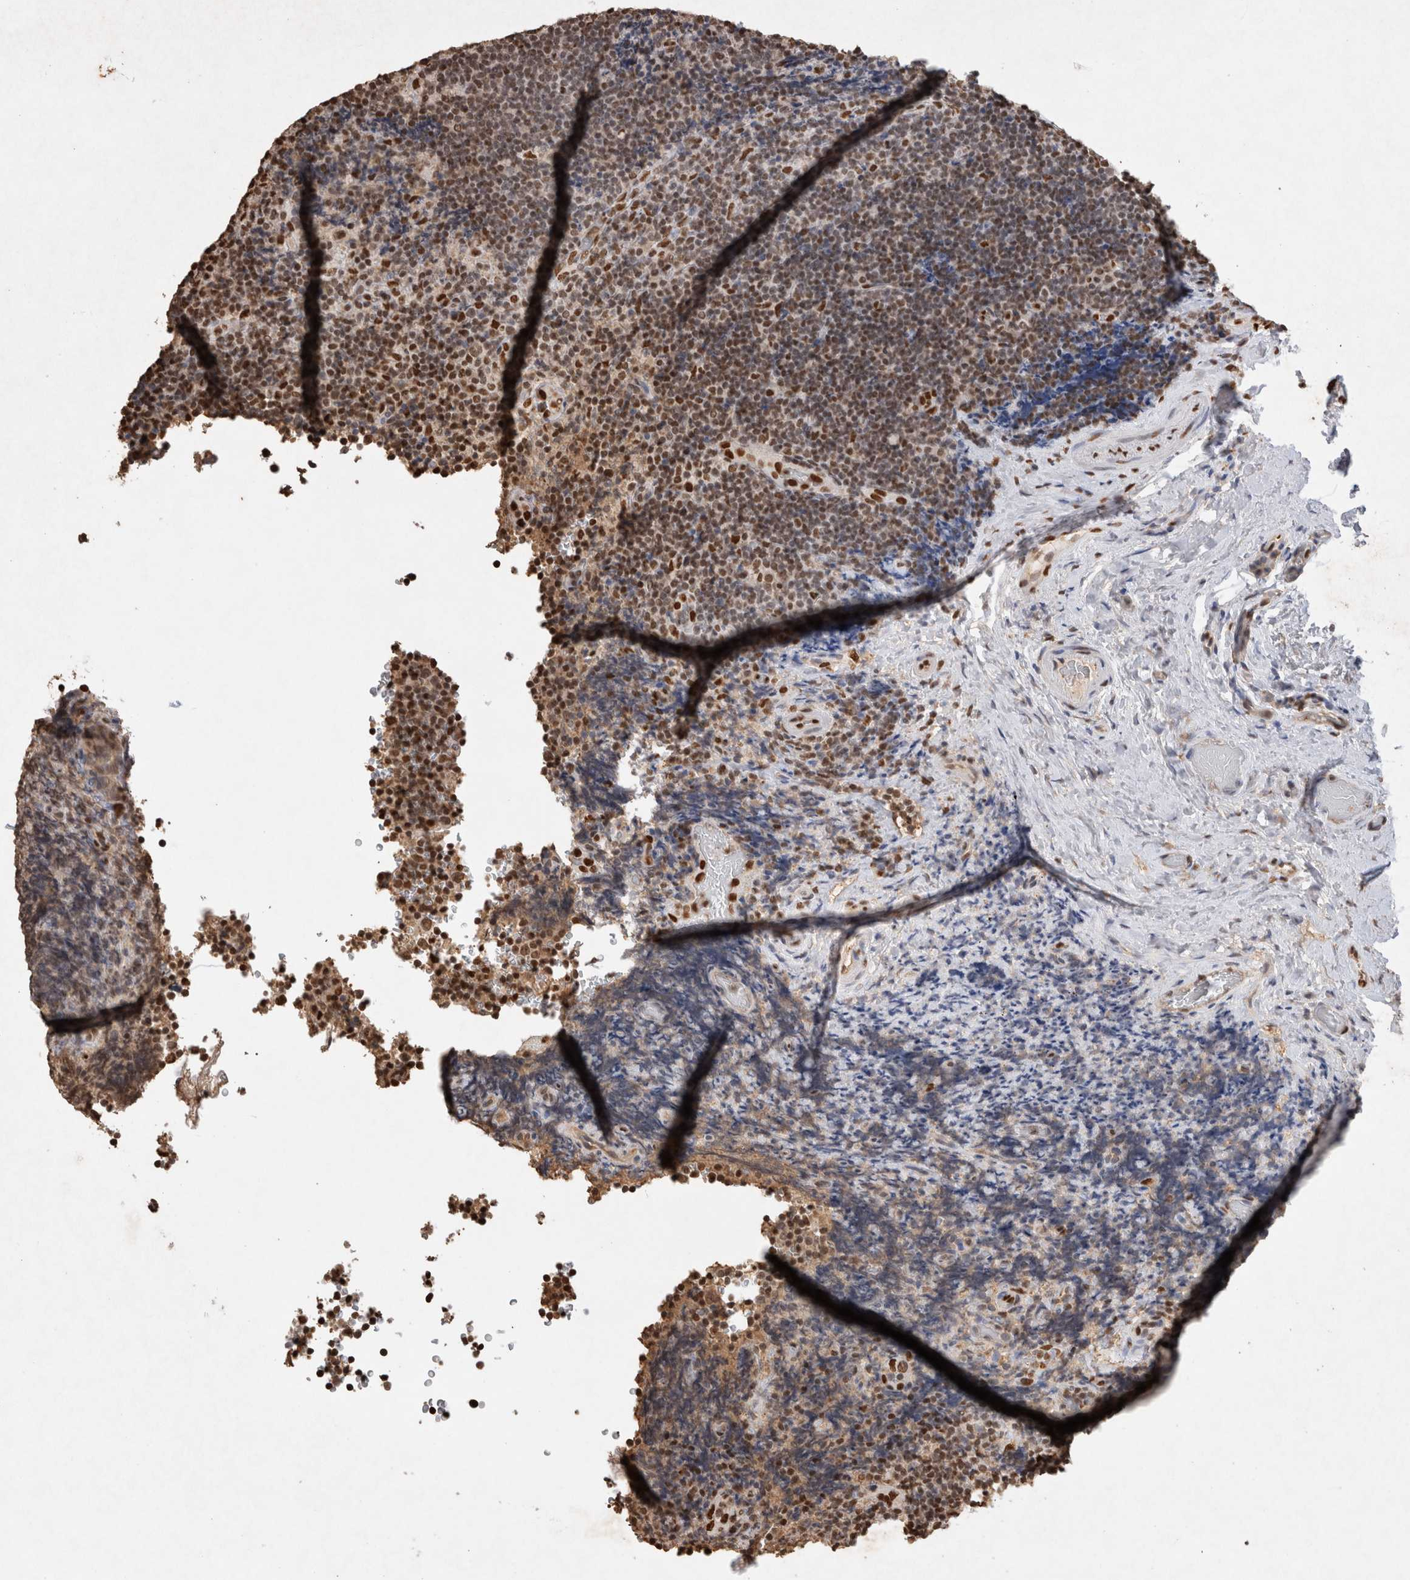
{"staining": {"intensity": "moderate", "quantity": ">75%", "location": "nuclear"}, "tissue": "lymphoma", "cell_type": "Tumor cells", "image_type": "cancer", "snomed": [{"axis": "morphology", "description": "Malignant lymphoma, non-Hodgkin's type, High grade"}, {"axis": "topography", "description": "Tonsil"}], "caption": "A micrograph showing moderate nuclear expression in about >75% of tumor cells in lymphoma, as visualized by brown immunohistochemical staining.", "gene": "HDGF", "patient": {"sex": "female", "age": 36}}